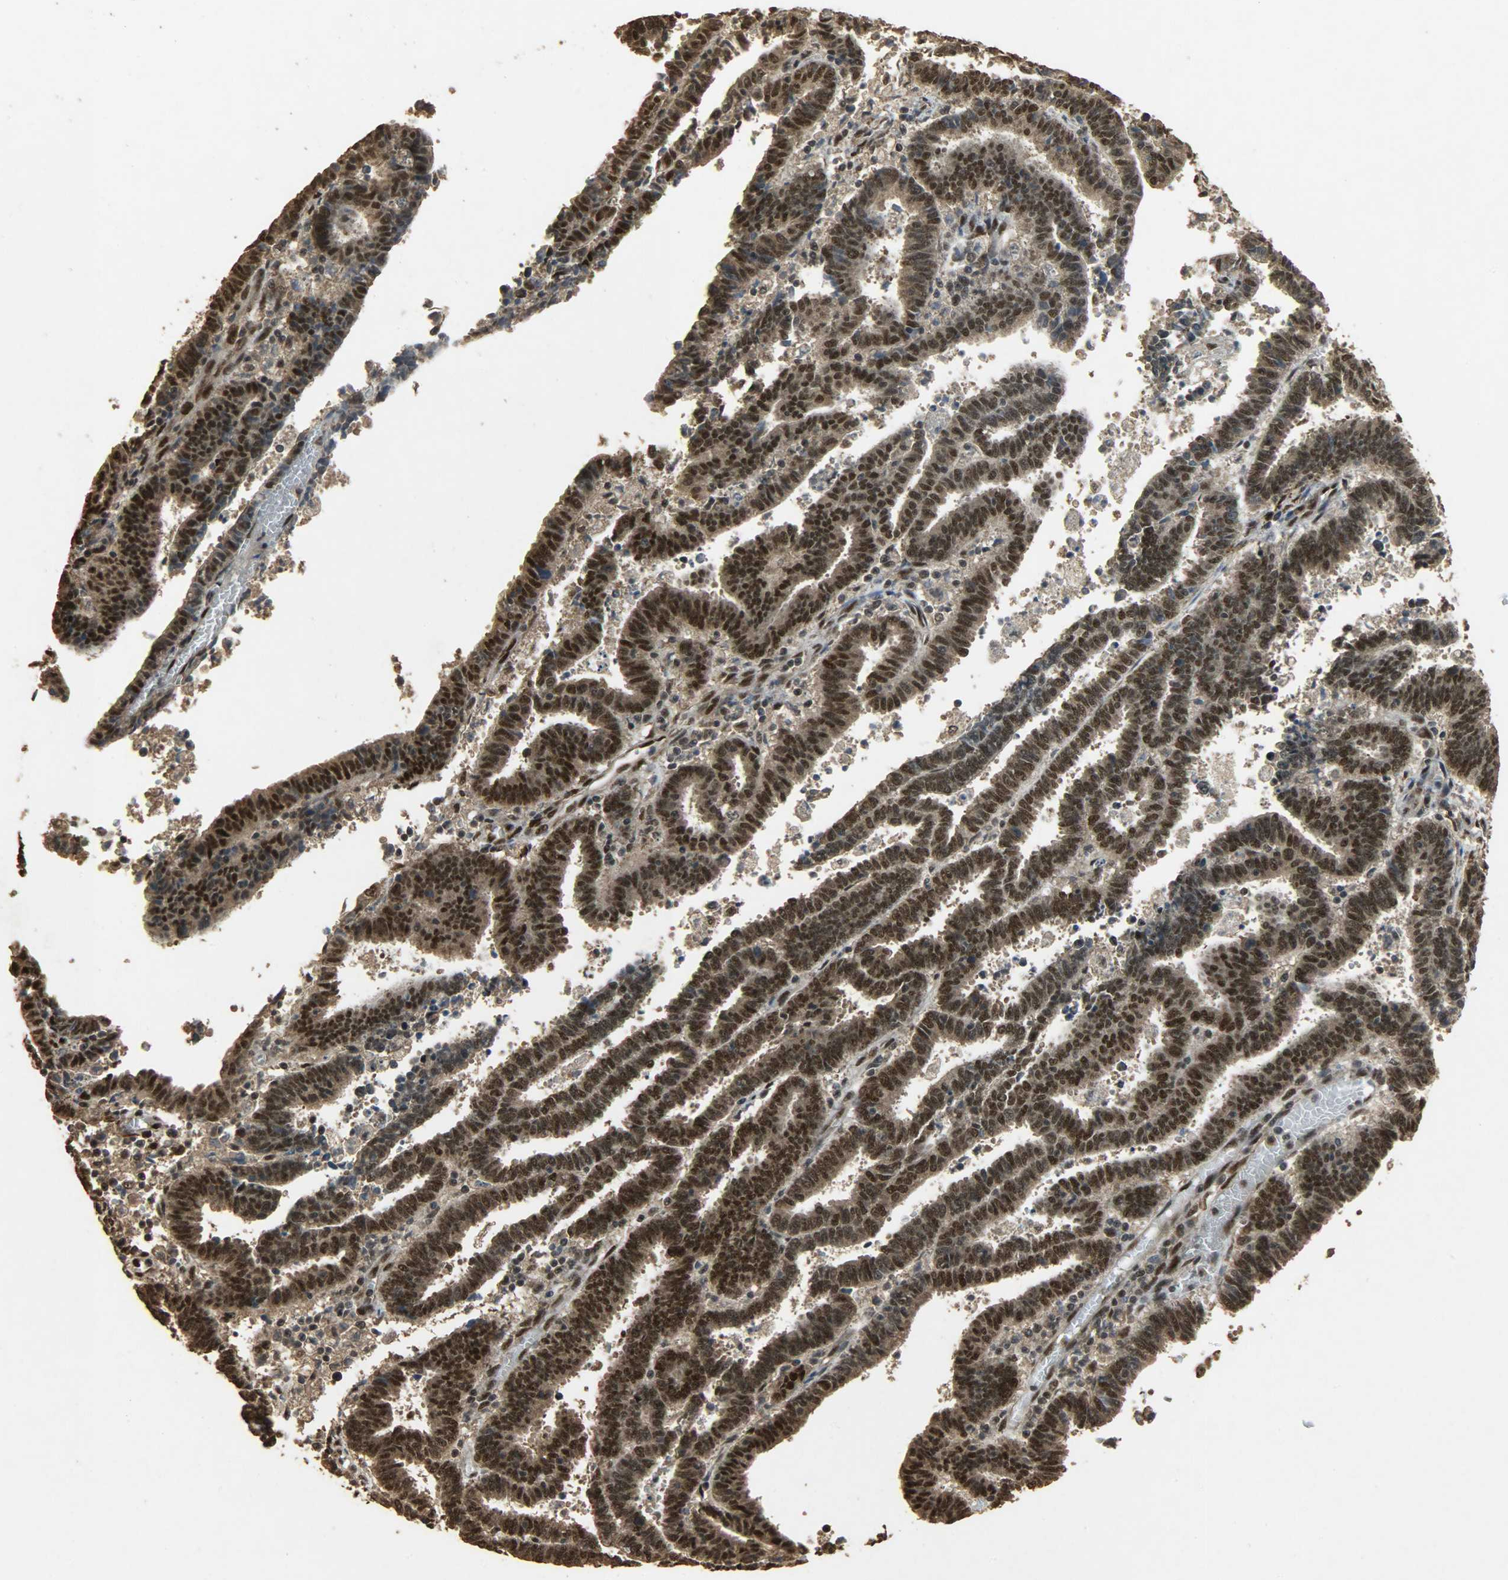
{"staining": {"intensity": "strong", "quantity": ">75%", "location": "cytoplasmic/membranous,nuclear"}, "tissue": "endometrial cancer", "cell_type": "Tumor cells", "image_type": "cancer", "snomed": [{"axis": "morphology", "description": "Adenocarcinoma, NOS"}, {"axis": "topography", "description": "Uterus"}], "caption": "DAB (3,3'-diaminobenzidine) immunohistochemical staining of human adenocarcinoma (endometrial) displays strong cytoplasmic/membranous and nuclear protein positivity in approximately >75% of tumor cells.", "gene": "CCNT2", "patient": {"sex": "female", "age": 83}}